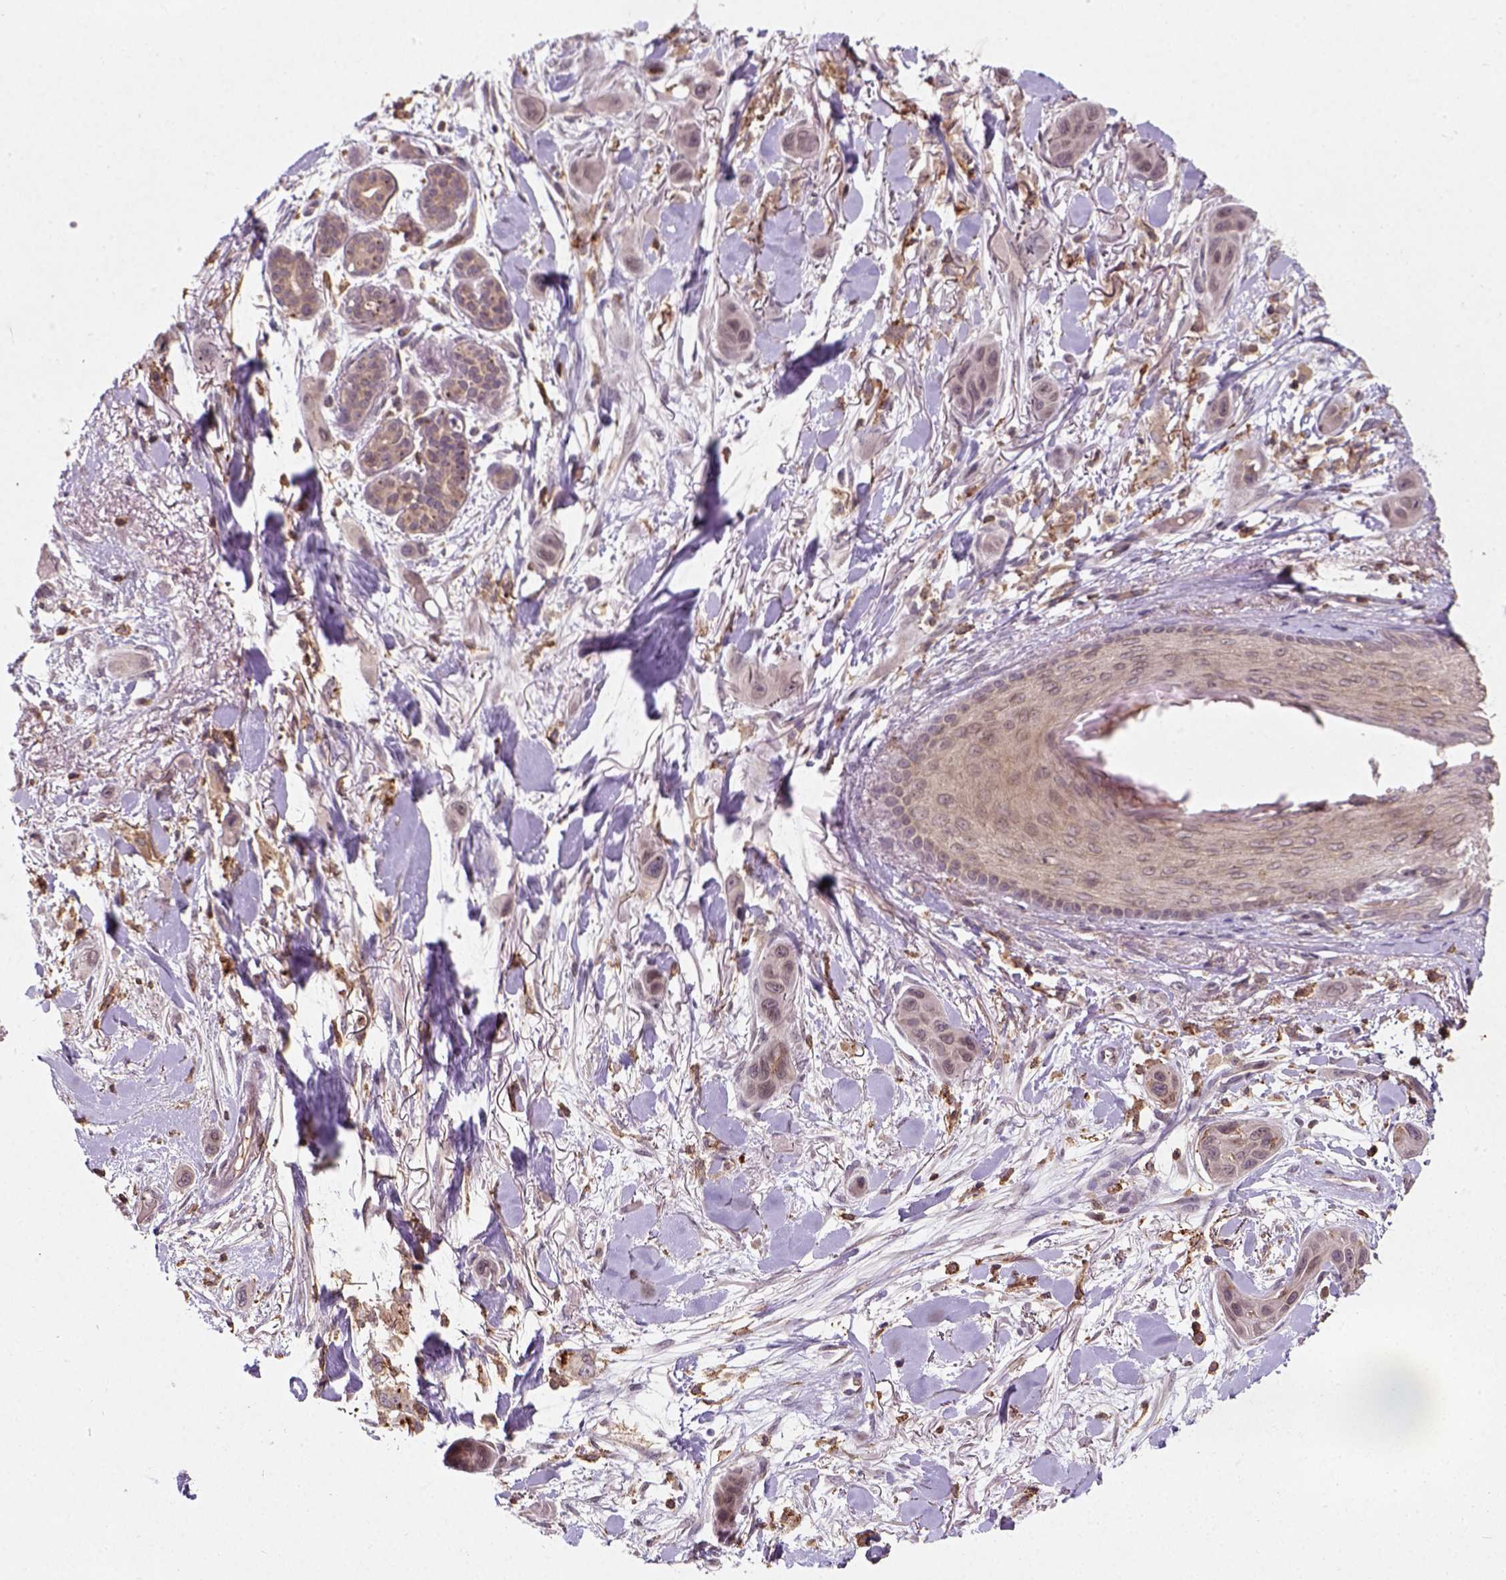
{"staining": {"intensity": "negative", "quantity": "none", "location": "none"}, "tissue": "skin cancer", "cell_type": "Tumor cells", "image_type": "cancer", "snomed": [{"axis": "morphology", "description": "Squamous cell carcinoma, NOS"}, {"axis": "topography", "description": "Skin"}], "caption": "Immunohistochemistry (IHC) of squamous cell carcinoma (skin) displays no expression in tumor cells.", "gene": "CAMKK1", "patient": {"sex": "male", "age": 79}}